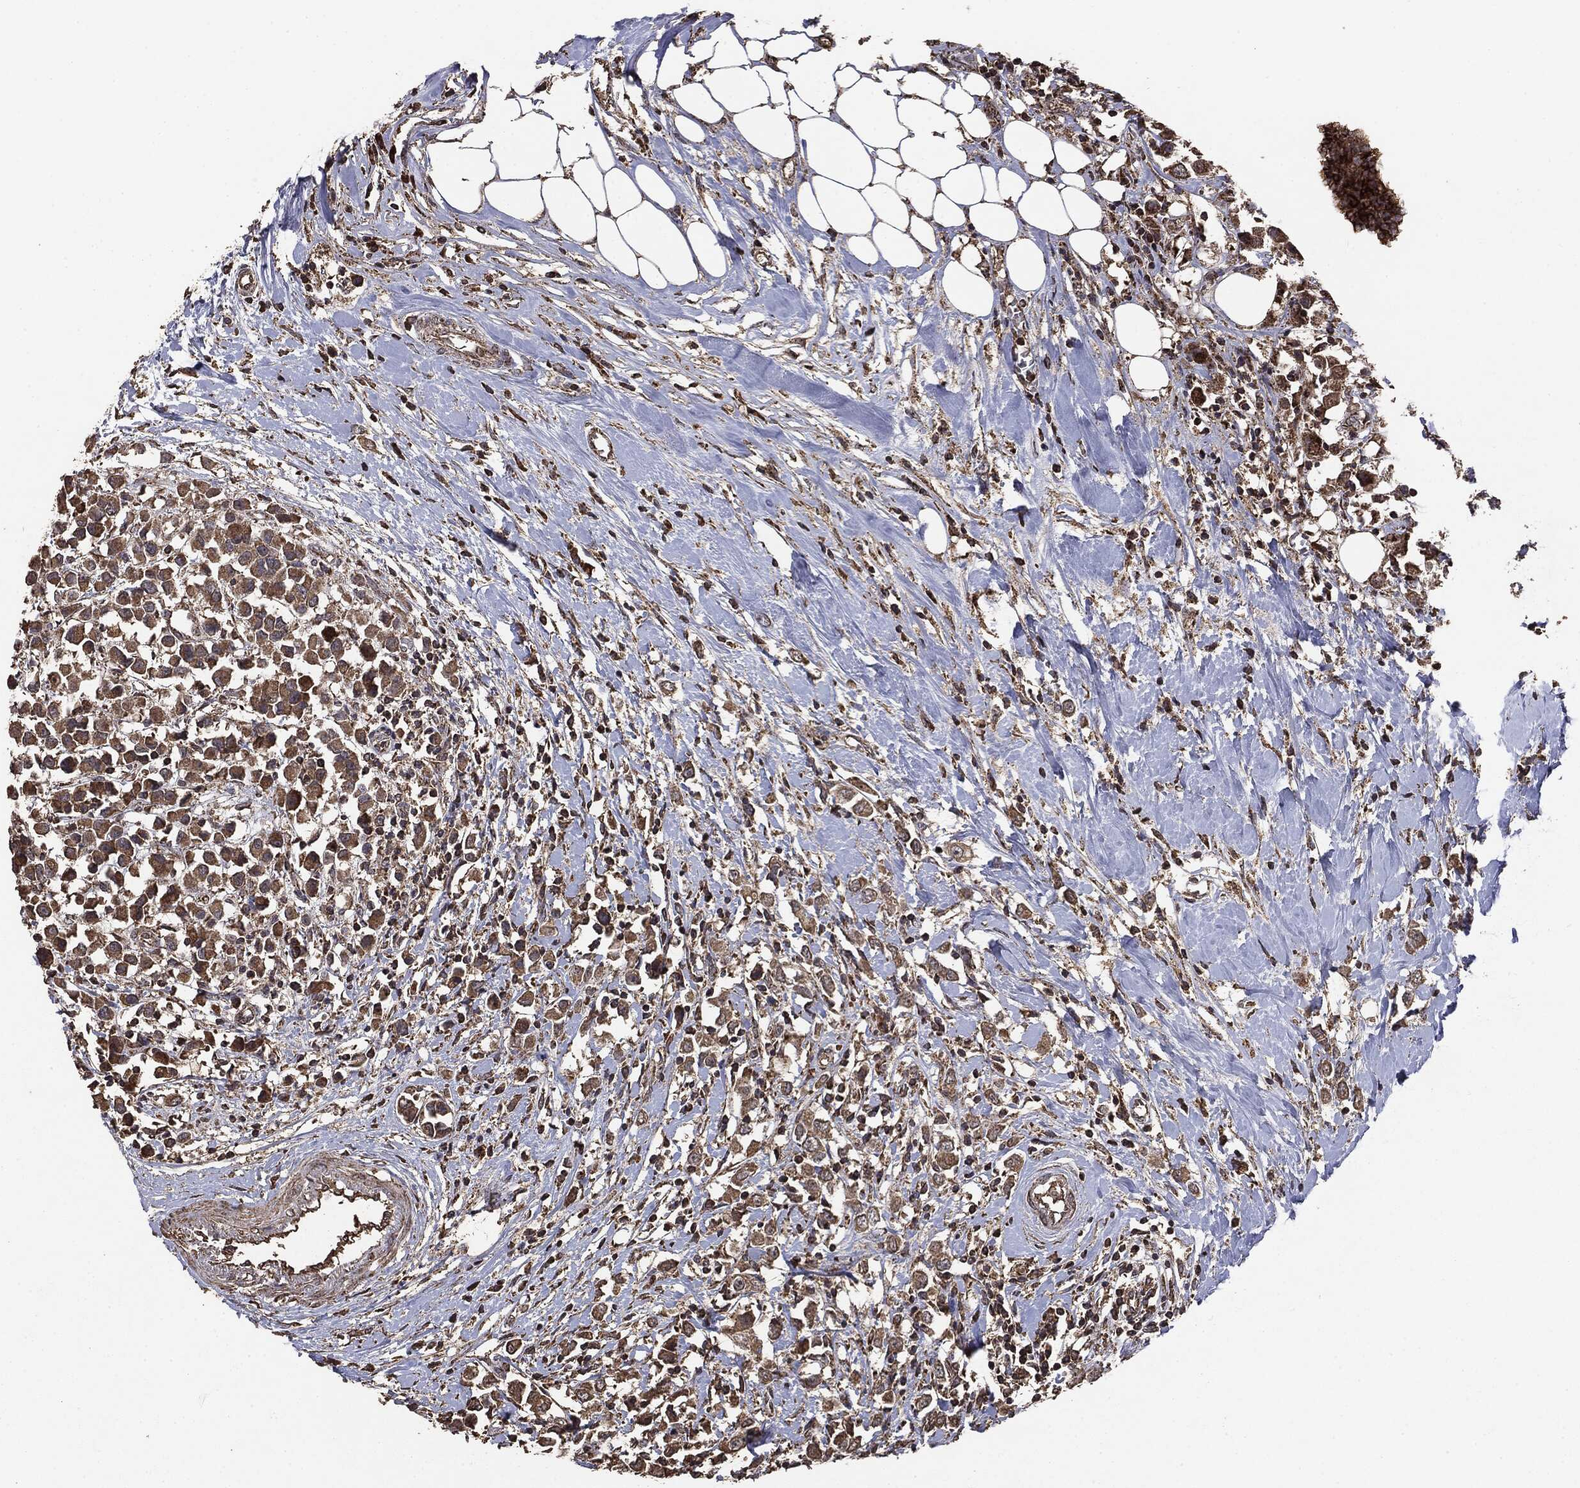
{"staining": {"intensity": "strong", "quantity": ">75%", "location": "cytoplasmic/membranous"}, "tissue": "breast cancer", "cell_type": "Tumor cells", "image_type": "cancer", "snomed": [{"axis": "morphology", "description": "Duct carcinoma"}, {"axis": "topography", "description": "Breast"}], "caption": "Immunohistochemistry histopathology image of neoplastic tissue: breast infiltrating ductal carcinoma stained using IHC displays high levels of strong protein expression localized specifically in the cytoplasmic/membranous of tumor cells, appearing as a cytoplasmic/membranous brown color.", "gene": "MTOR", "patient": {"sex": "female", "age": 61}}